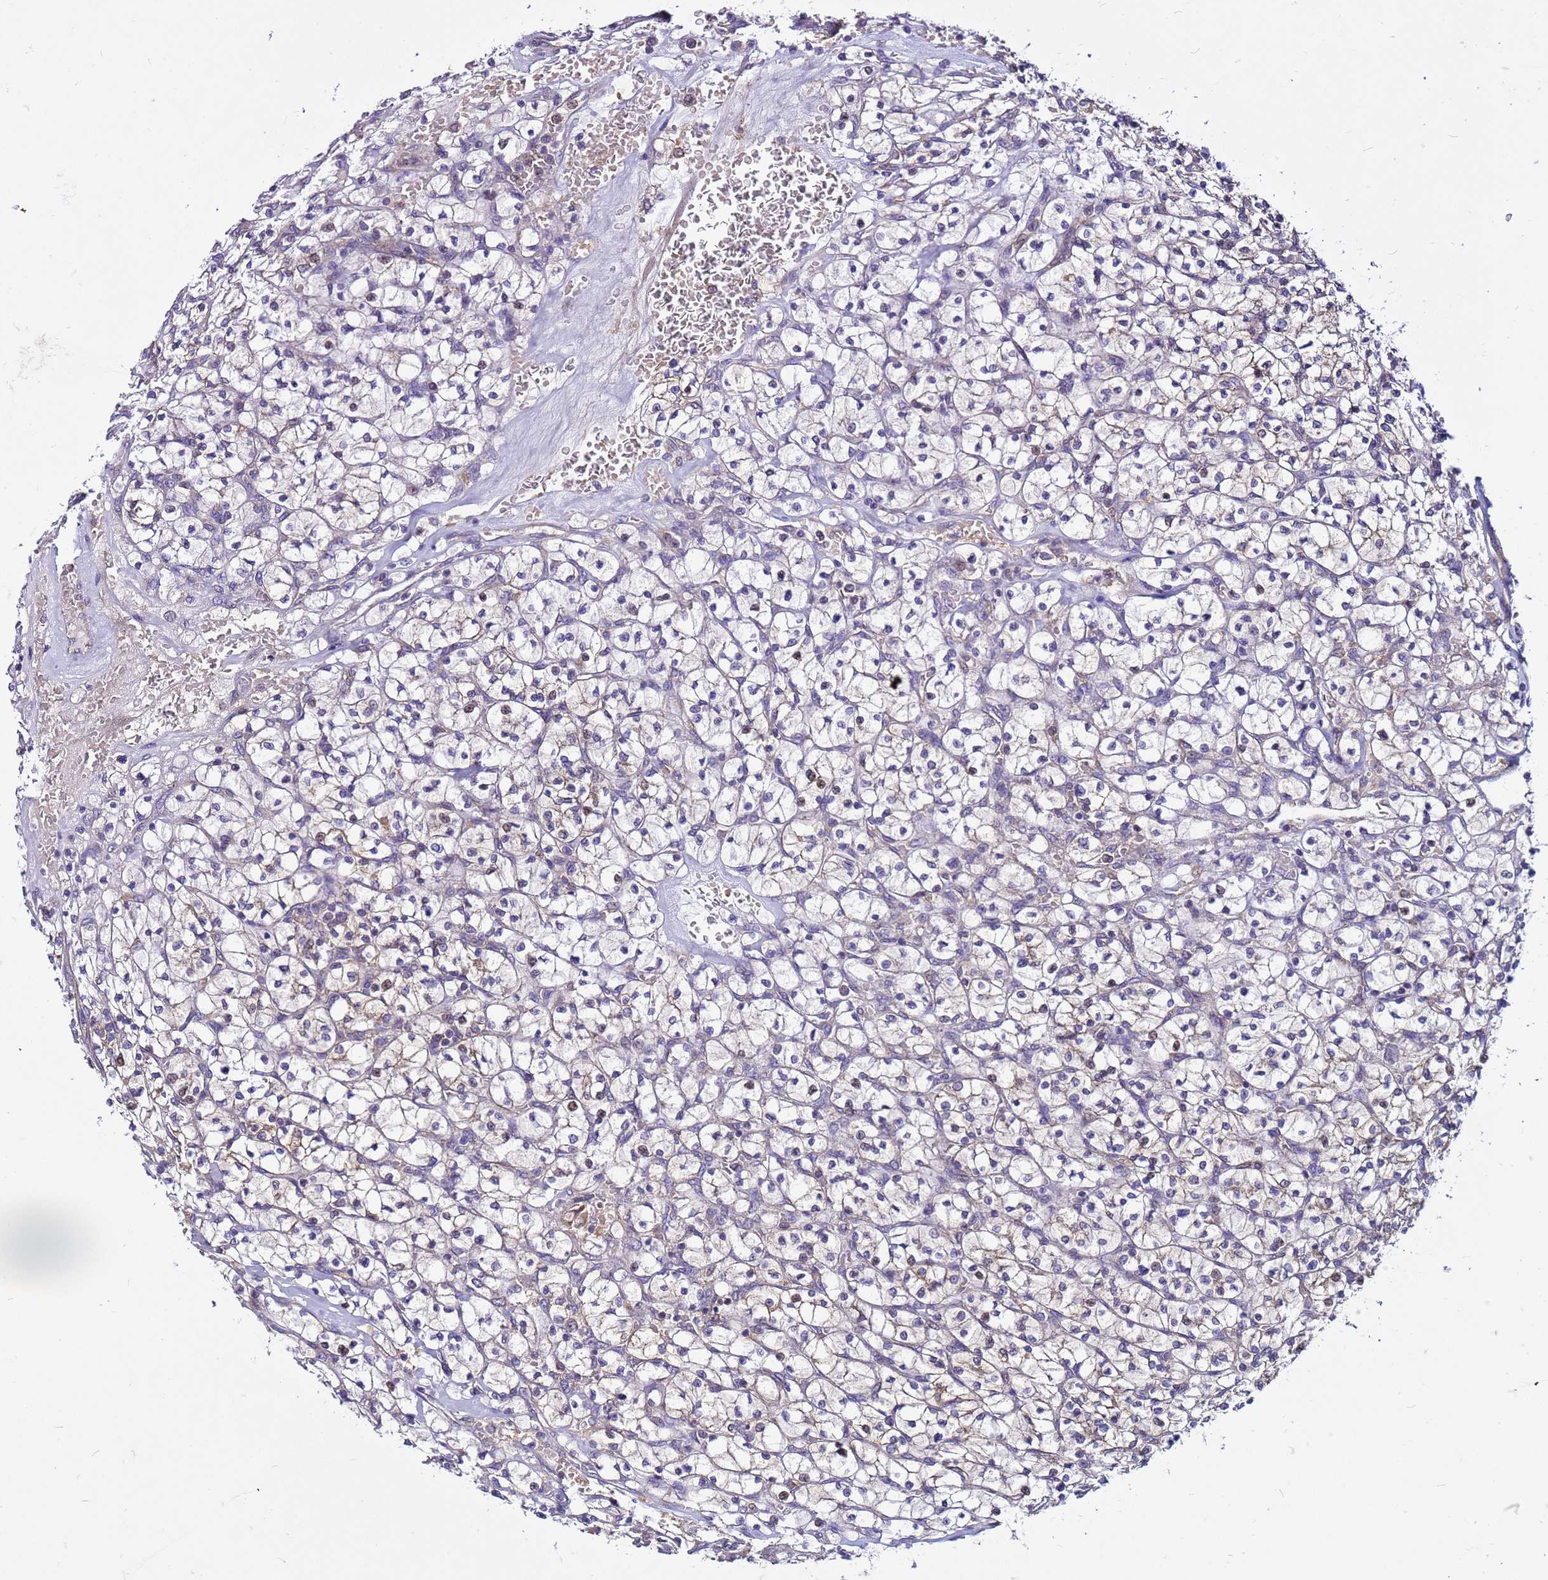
{"staining": {"intensity": "weak", "quantity": "25%-75%", "location": "cytoplasmic/membranous"}, "tissue": "renal cancer", "cell_type": "Tumor cells", "image_type": "cancer", "snomed": [{"axis": "morphology", "description": "Adenocarcinoma, NOS"}, {"axis": "topography", "description": "Kidney"}], "caption": "Immunohistochemistry (IHC) histopathology image of neoplastic tissue: renal cancer (adenocarcinoma) stained using immunohistochemistry exhibits low levels of weak protein expression localized specifically in the cytoplasmic/membranous of tumor cells, appearing as a cytoplasmic/membranous brown color.", "gene": "PKD1", "patient": {"sex": "female", "age": 64}}